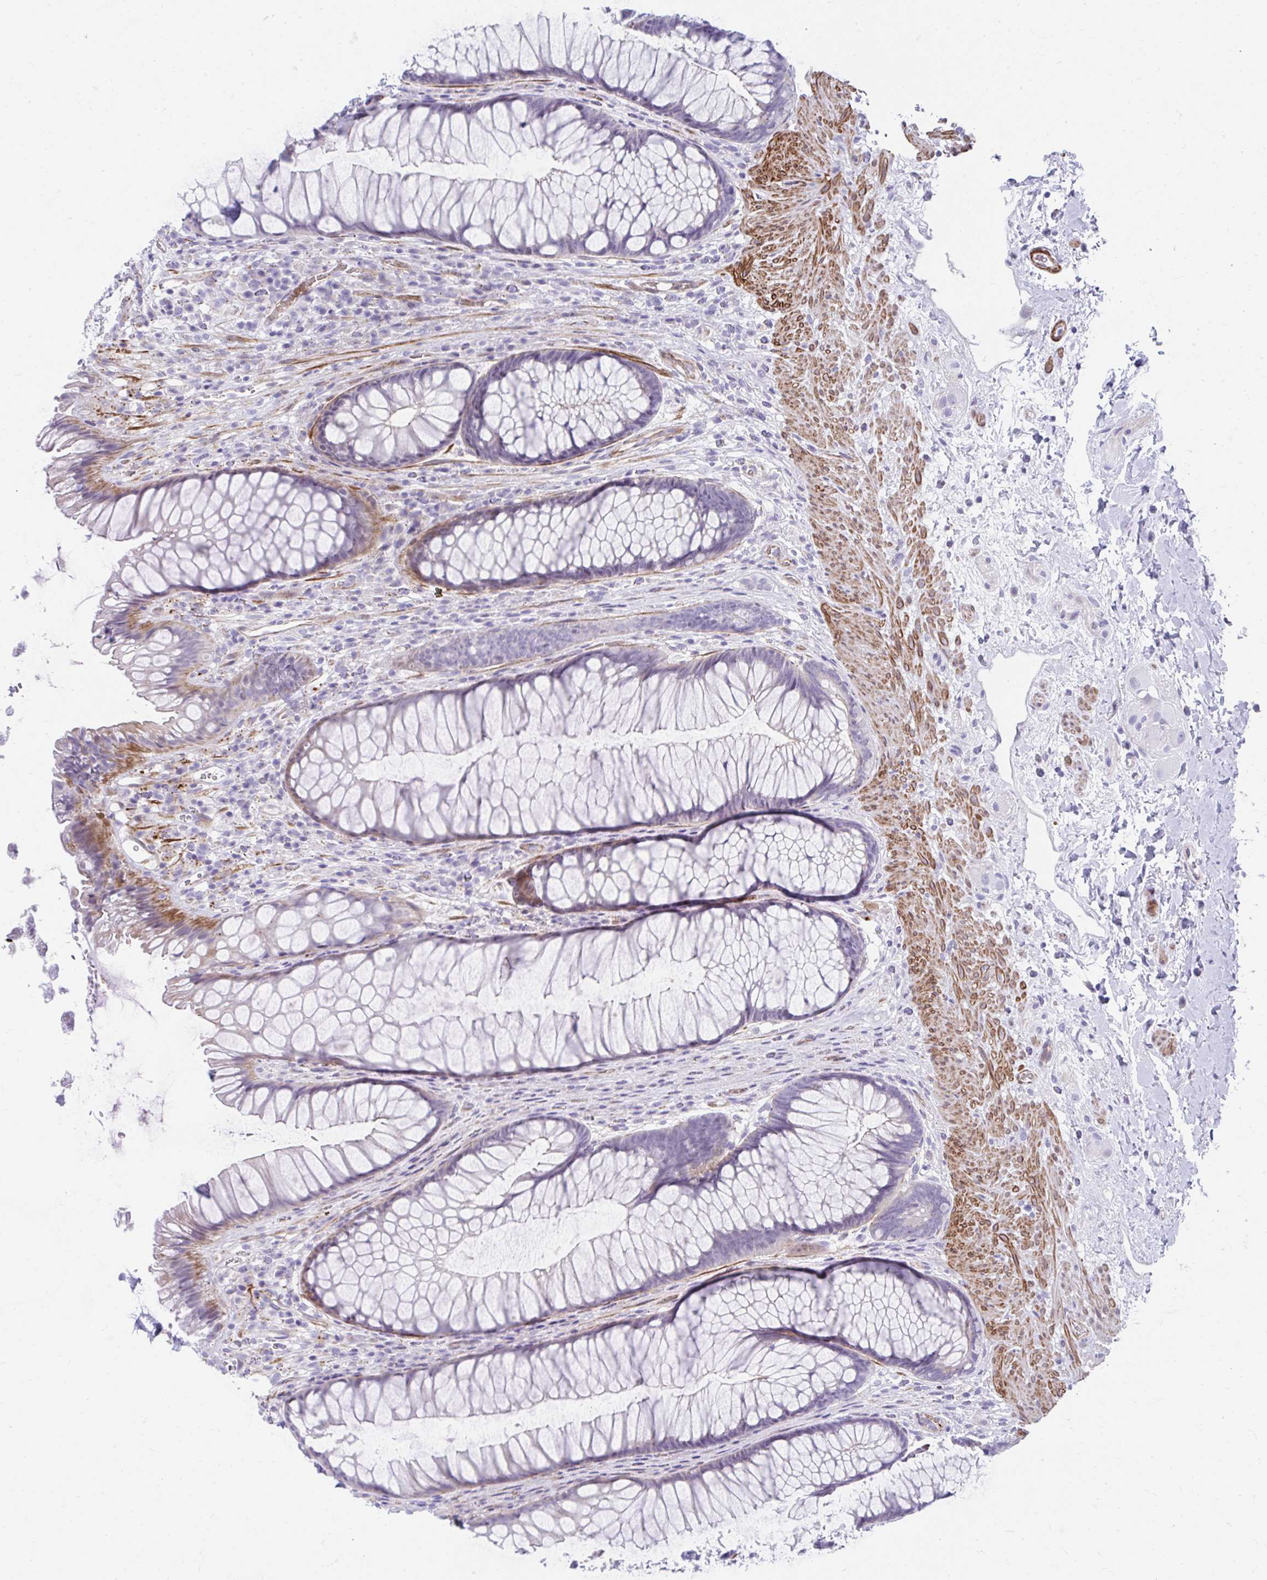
{"staining": {"intensity": "moderate", "quantity": "<25%", "location": "cytoplasmic/membranous"}, "tissue": "rectum", "cell_type": "Glandular cells", "image_type": "normal", "snomed": [{"axis": "morphology", "description": "Normal tissue, NOS"}, {"axis": "topography", "description": "Rectum"}], "caption": "Moderate cytoplasmic/membranous staining is appreciated in approximately <25% of glandular cells in benign rectum.", "gene": "CSTB", "patient": {"sex": "male", "age": 53}}